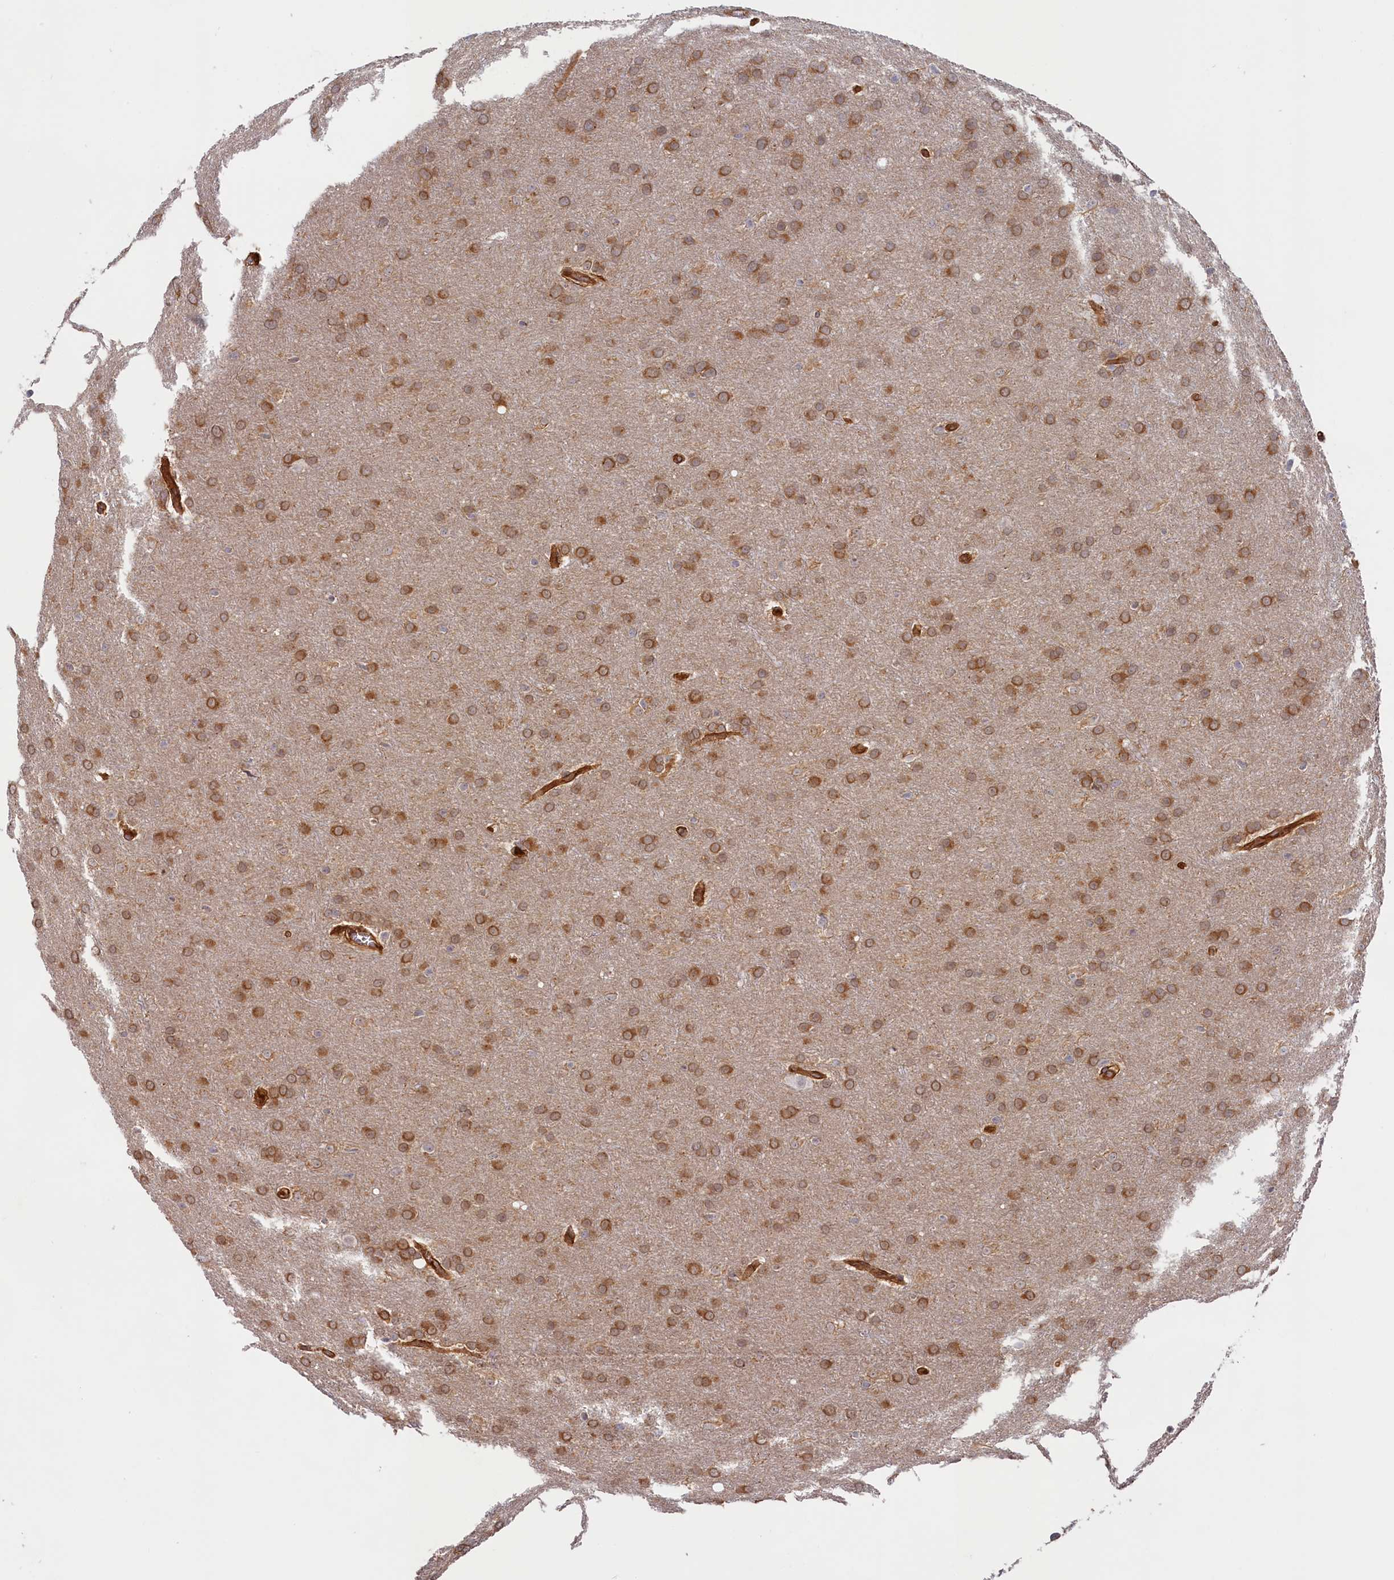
{"staining": {"intensity": "moderate", "quantity": ">75%", "location": "cytoplasmic/membranous"}, "tissue": "glioma", "cell_type": "Tumor cells", "image_type": "cancer", "snomed": [{"axis": "morphology", "description": "Glioma, malignant, Low grade"}, {"axis": "topography", "description": "Brain"}], "caption": "Immunohistochemistry (IHC) image of neoplastic tissue: human low-grade glioma (malignant) stained using IHC displays medium levels of moderate protein expression localized specifically in the cytoplasmic/membranous of tumor cells, appearing as a cytoplasmic/membranous brown color.", "gene": "CEP44", "patient": {"sex": "female", "age": 32}}